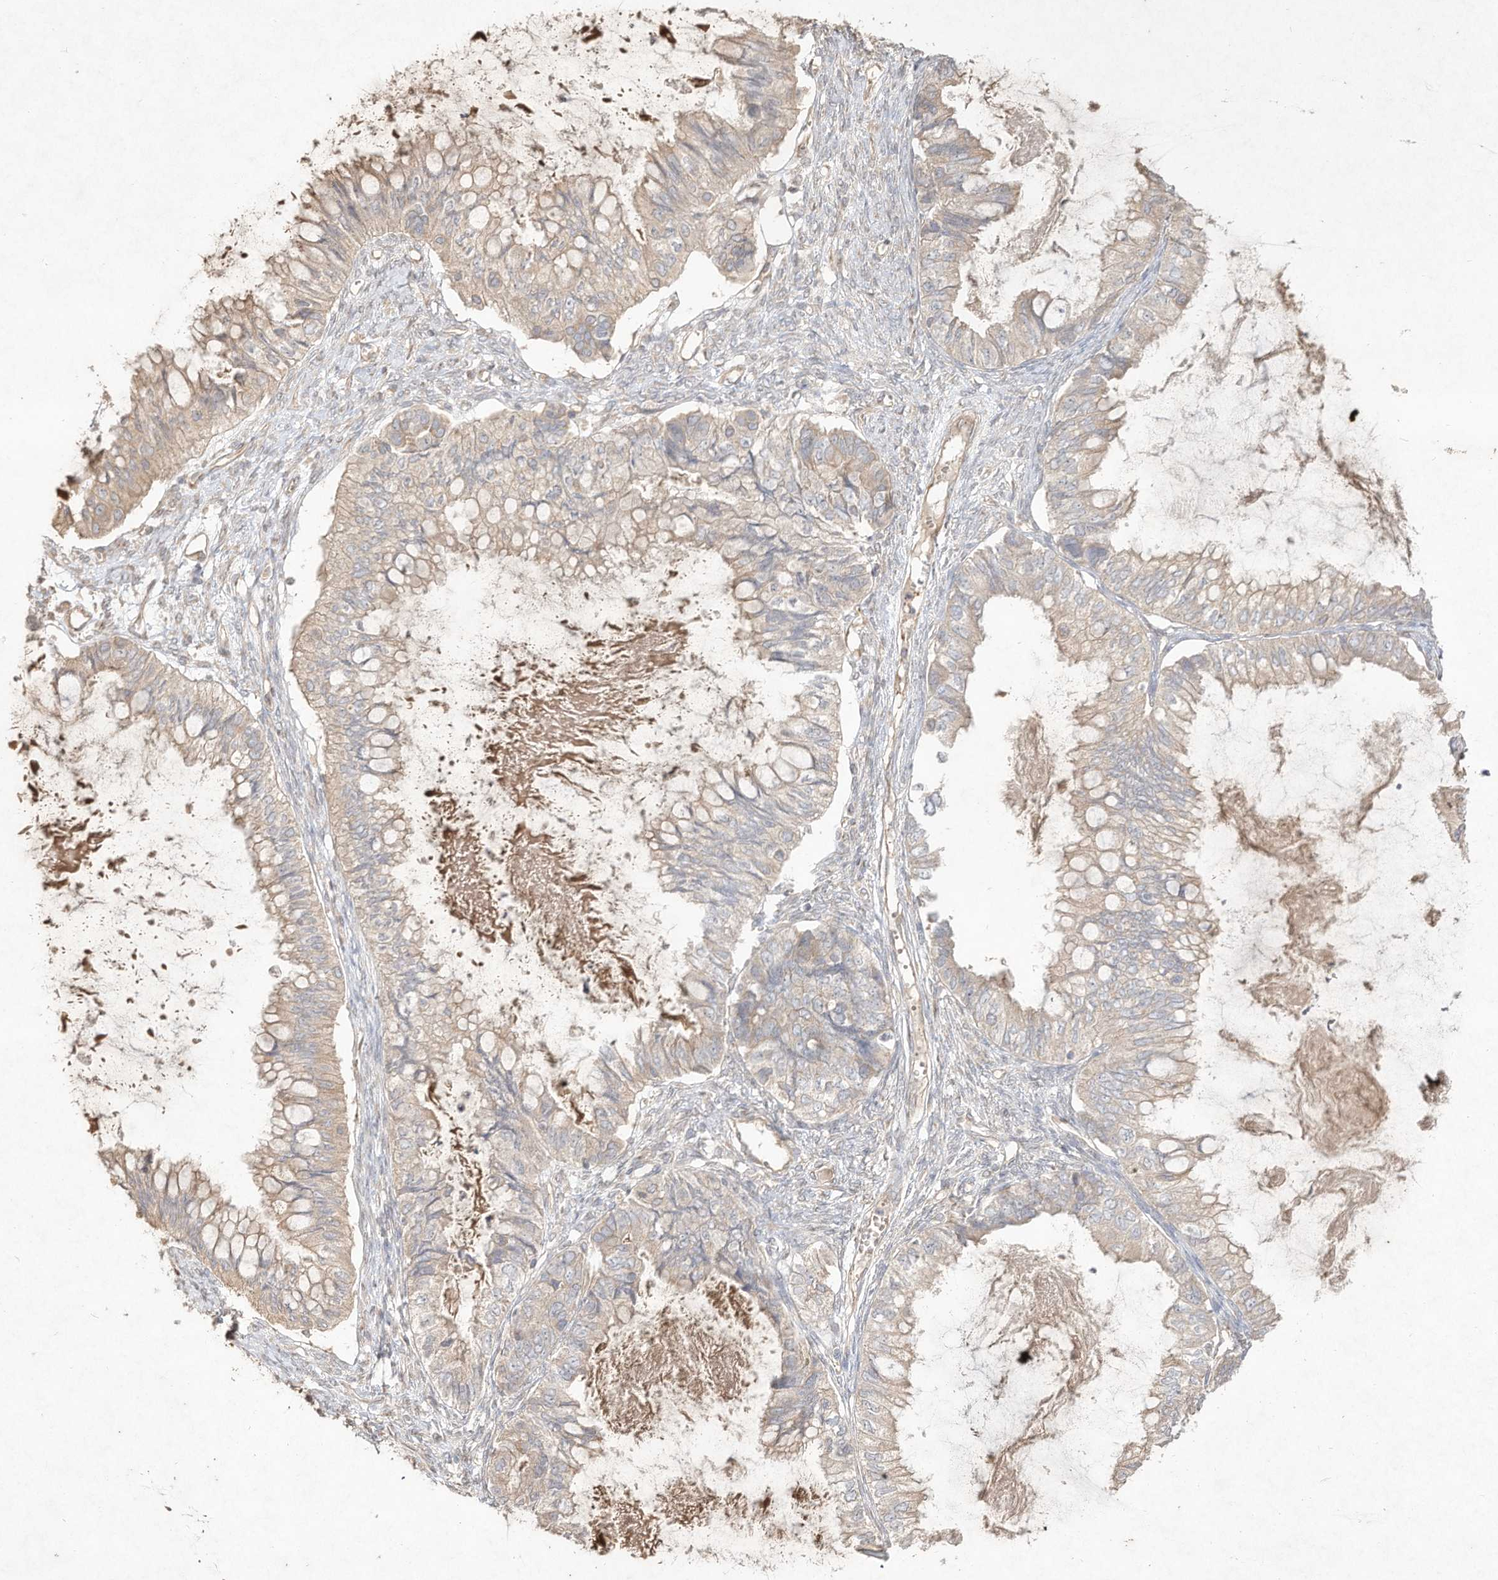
{"staining": {"intensity": "negative", "quantity": "none", "location": "none"}, "tissue": "ovarian cancer", "cell_type": "Tumor cells", "image_type": "cancer", "snomed": [{"axis": "morphology", "description": "Cystadenocarcinoma, mucinous, NOS"}, {"axis": "topography", "description": "Ovary"}], "caption": "Protein analysis of ovarian cancer shows no significant positivity in tumor cells.", "gene": "DYNC1I2", "patient": {"sex": "female", "age": 80}}